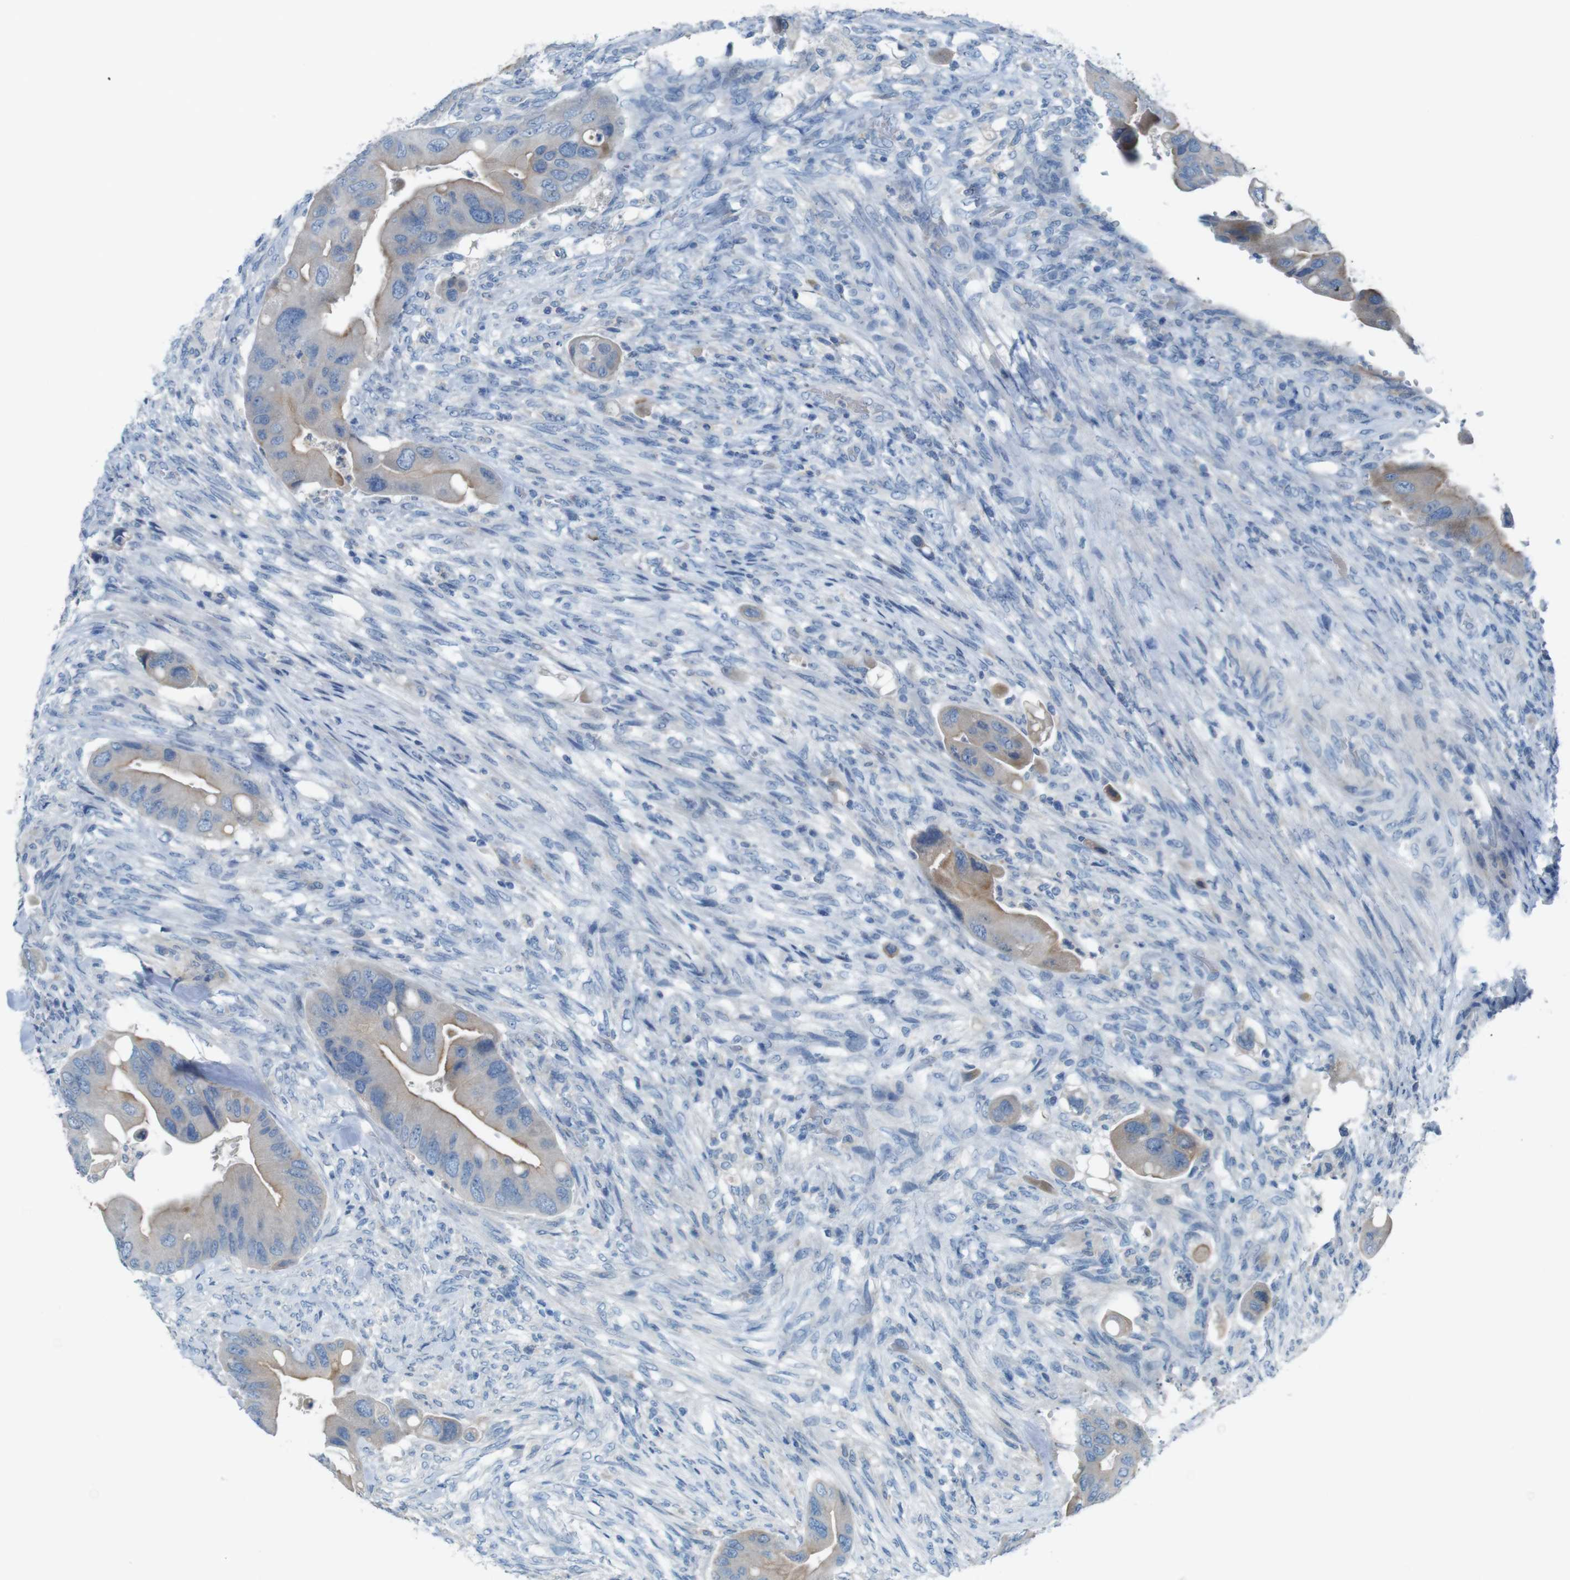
{"staining": {"intensity": "weak", "quantity": ">75%", "location": "cytoplasmic/membranous"}, "tissue": "colorectal cancer", "cell_type": "Tumor cells", "image_type": "cancer", "snomed": [{"axis": "morphology", "description": "Adenocarcinoma, NOS"}, {"axis": "topography", "description": "Rectum"}], "caption": "IHC image of neoplastic tissue: colorectal cancer (adenocarcinoma) stained using immunohistochemistry (IHC) exhibits low levels of weak protein expression localized specifically in the cytoplasmic/membranous of tumor cells, appearing as a cytoplasmic/membranous brown color.", "gene": "MOGAT3", "patient": {"sex": "female", "age": 57}}